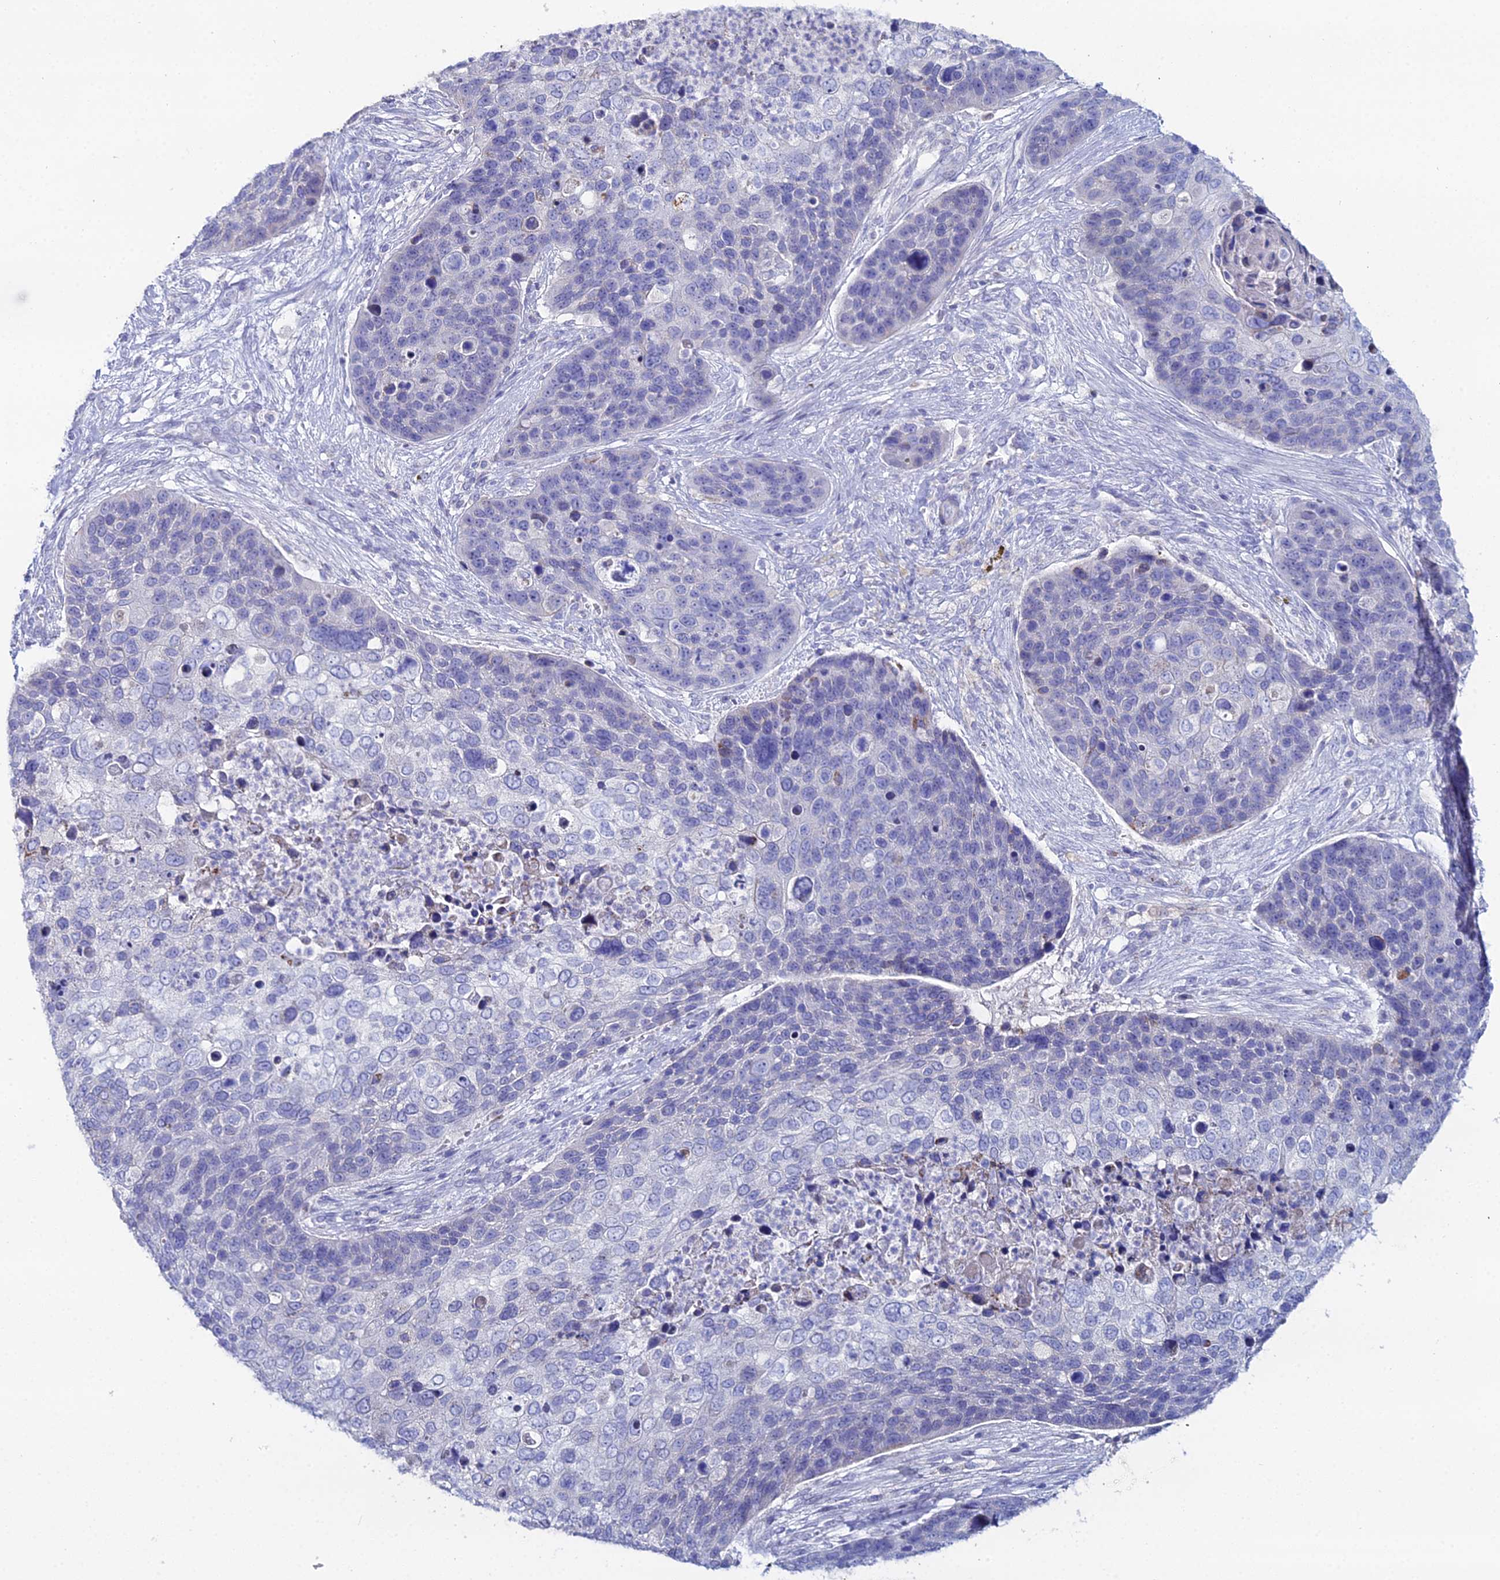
{"staining": {"intensity": "negative", "quantity": "none", "location": "none"}, "tissue": "skin cancer", "cell_type": "Tumor cells", "image_type": "cancer", "snomed": [{"axis": "morphology", "description": "Basal cell carcinoma"}, {"axis": "topography", "description": "Skin"}], "caption": "Immunohistochemical staining of skin cancer shows no significant staining in tumor cells.", "gene": "DHX34", "patient": {"sex": "female", "age": 74}}